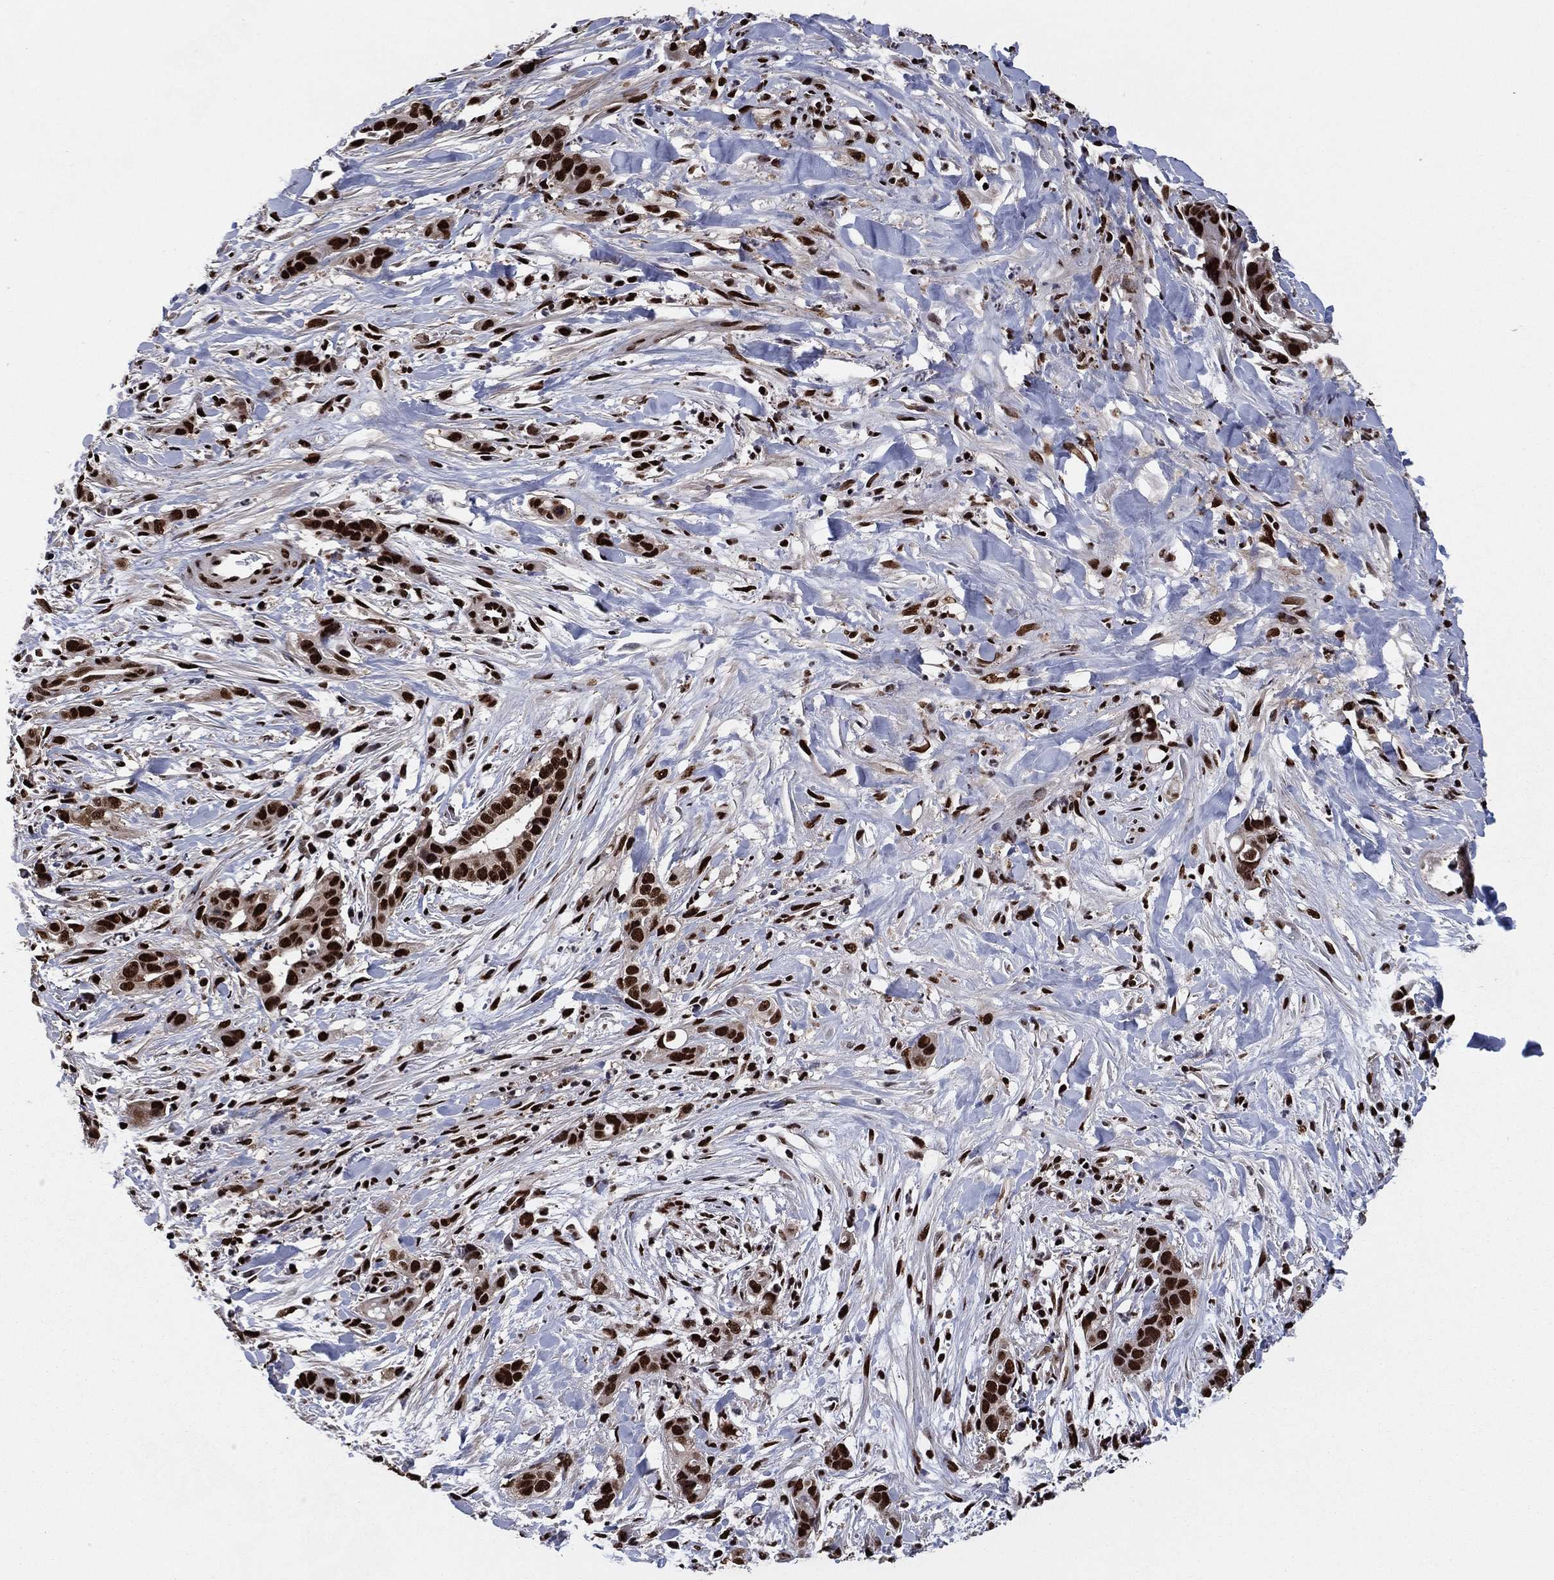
{"staining": {"intensity": "strong", "quantity": ">75%", "location": "nuclear"}, "tissue": "liver cancer", "cell_type": "Tumor cells", "image_type": "cancer", "snomed": [{"axis": "morphology", "description": "Cholangiocarcinoma"}, {"axis": "topography", "description": "Liver"}], "caption": "There is high levels of strong nuclear positivity in tumor cells of liver cancer (cholangiocarcinoma), as demonstrated by immunohistochemical staining (brown color).", "gene": "TP53BP1", "patient": {"sex": "female", "age": 79}}